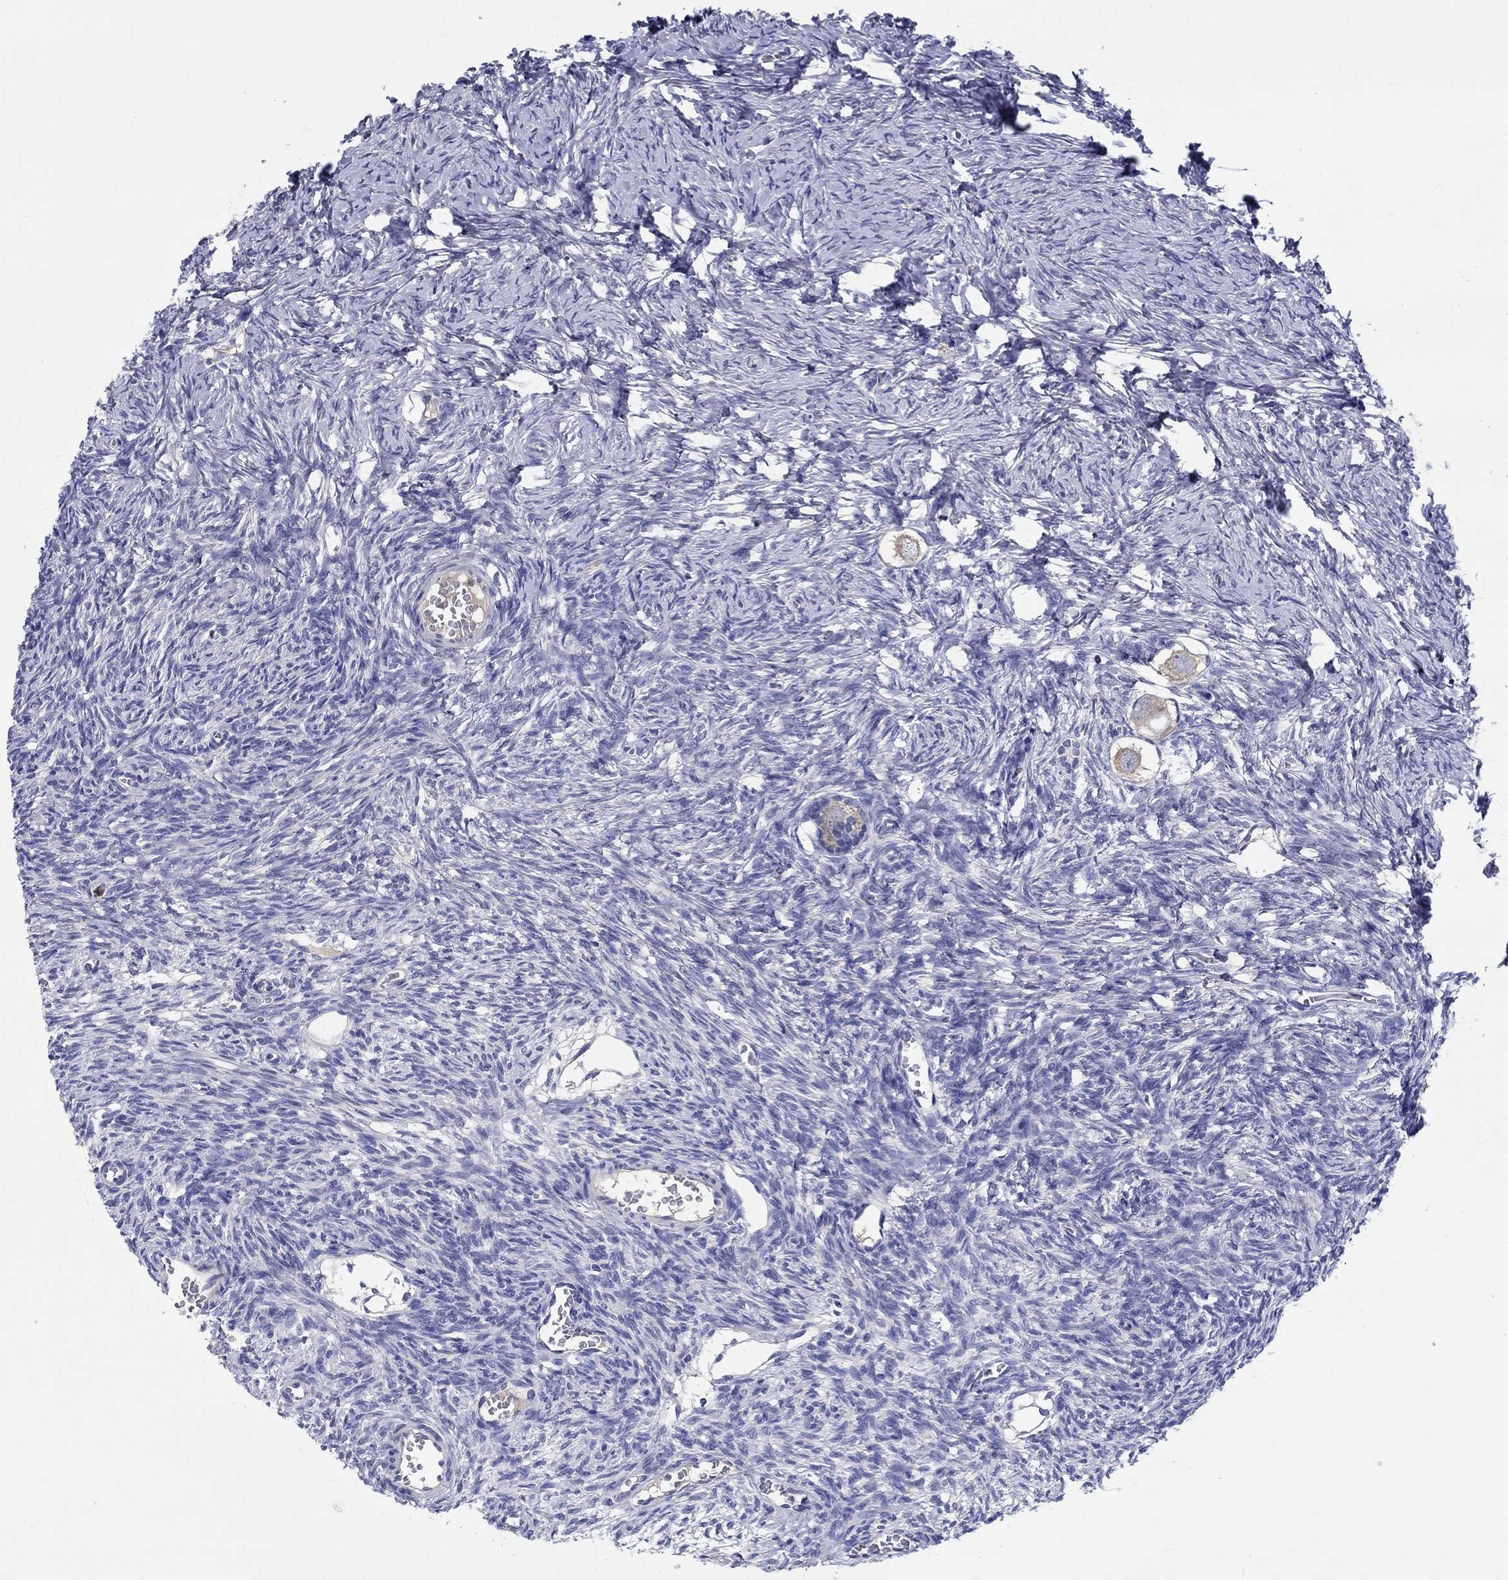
{"staining": {"intensity": "weak", "quantity": ">75%", "location": "cytoplasmic/membranous"}, "tissue": "ovary", "cell_type": "Follicle cells", "image_type": "normal", "snomed": [{"axis": "morphology", "description": "Normal tissue, NOS"}, {"axis": "topography", "description": "Ovary"}], "caption": "Benign ovary reveals weak cytoplasmic/membranous expression in approximately >75% of follicle cells, visualized by immunohistochemistry. (DAB IHC with brightfield microscopy, high magnification).", "gene": "CHIT1", "patient": {"sex": "female", "age": 27}}